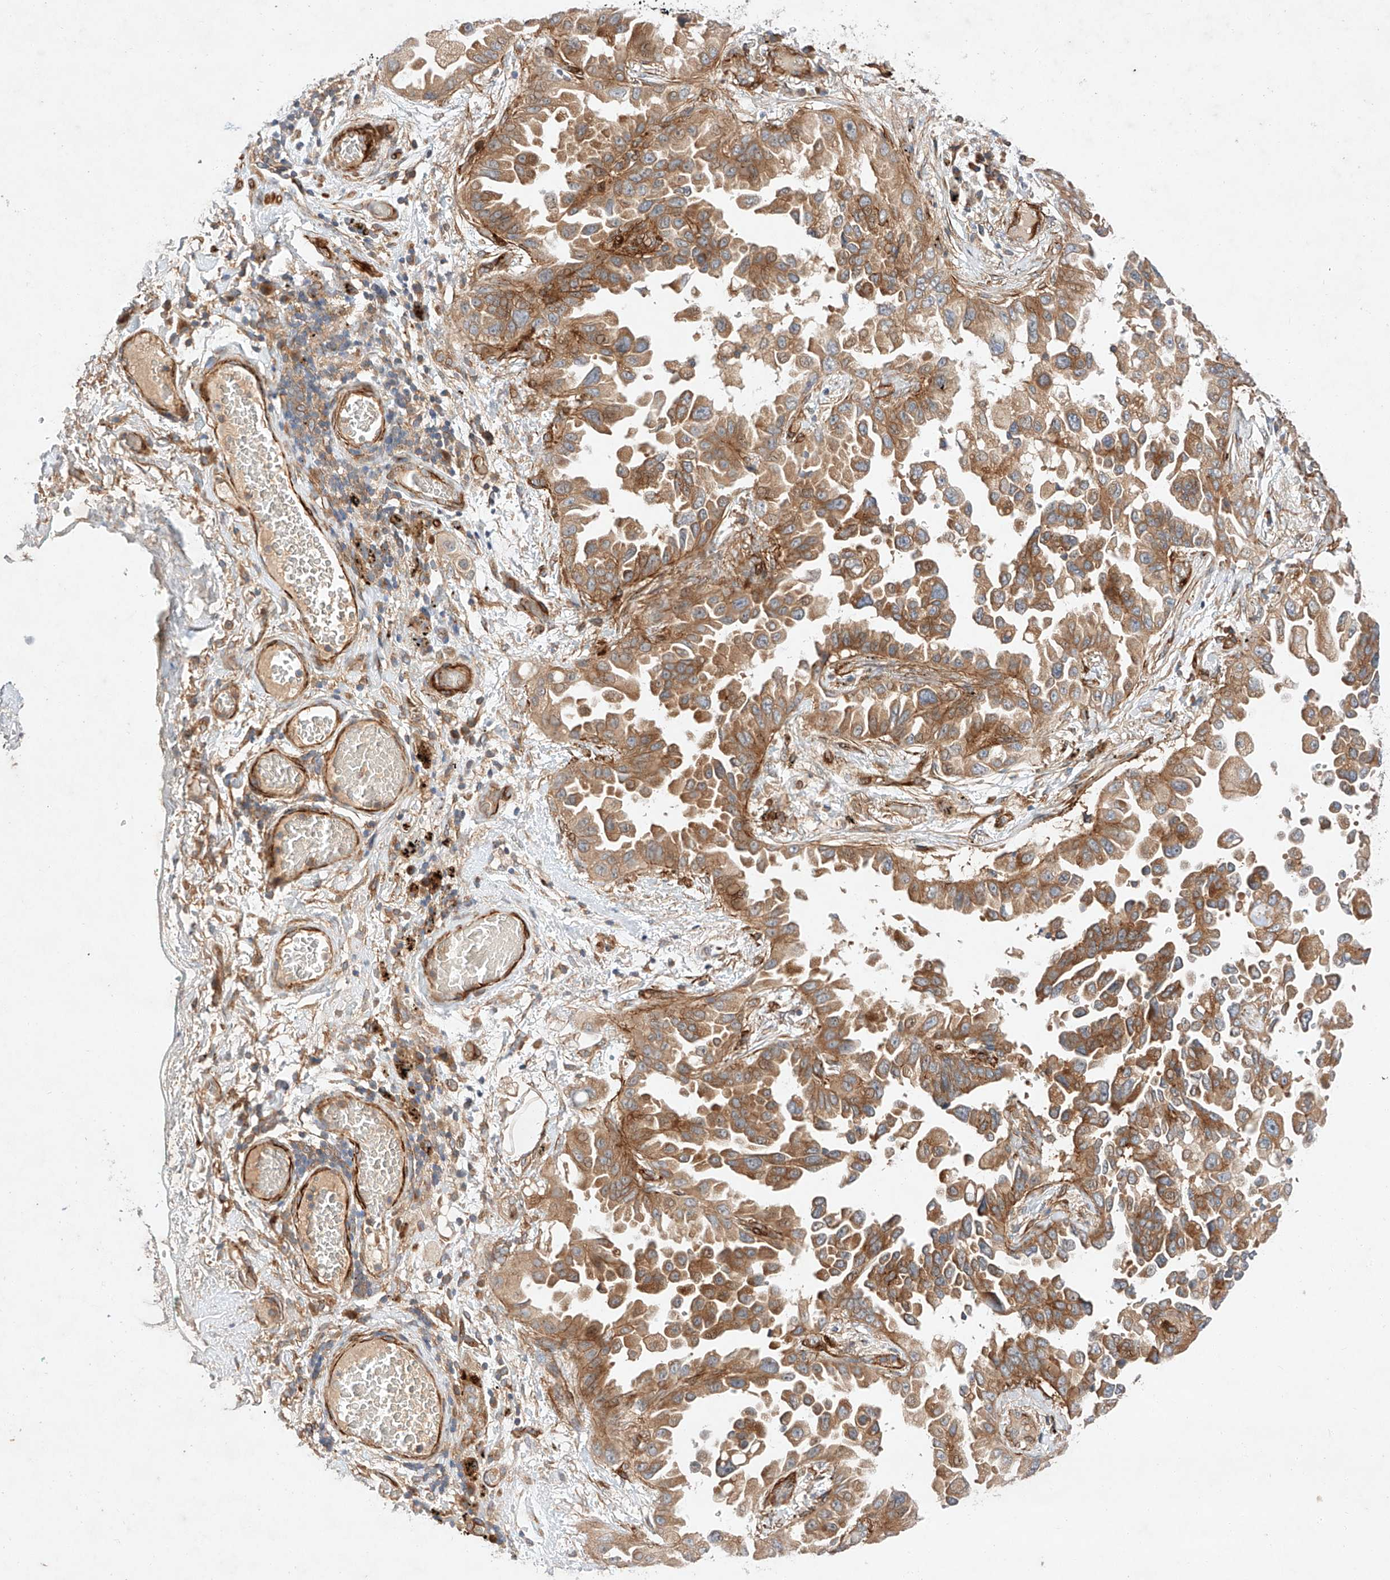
{"staining": {"intensity": "moderate", "quantity": ">75%", "location": "cytoplasmic/membranous"}, "tissue": "lung cancer", "cell_type": "Tumor cells", "image_type": "cancer", "snomed": [{"axis": "morphology", "description": "Adenocarcinoma, NOS"}, {"axis": "topography", "description": "Lung"}], "caption": "This is an image of IHC staining of lung adenocarcinoma, which shows moderate positivity in the cytoplasmic/membranous of tumor cells.", "gene": "RAB23", "patient": {"sex": "female", "age": 67}}